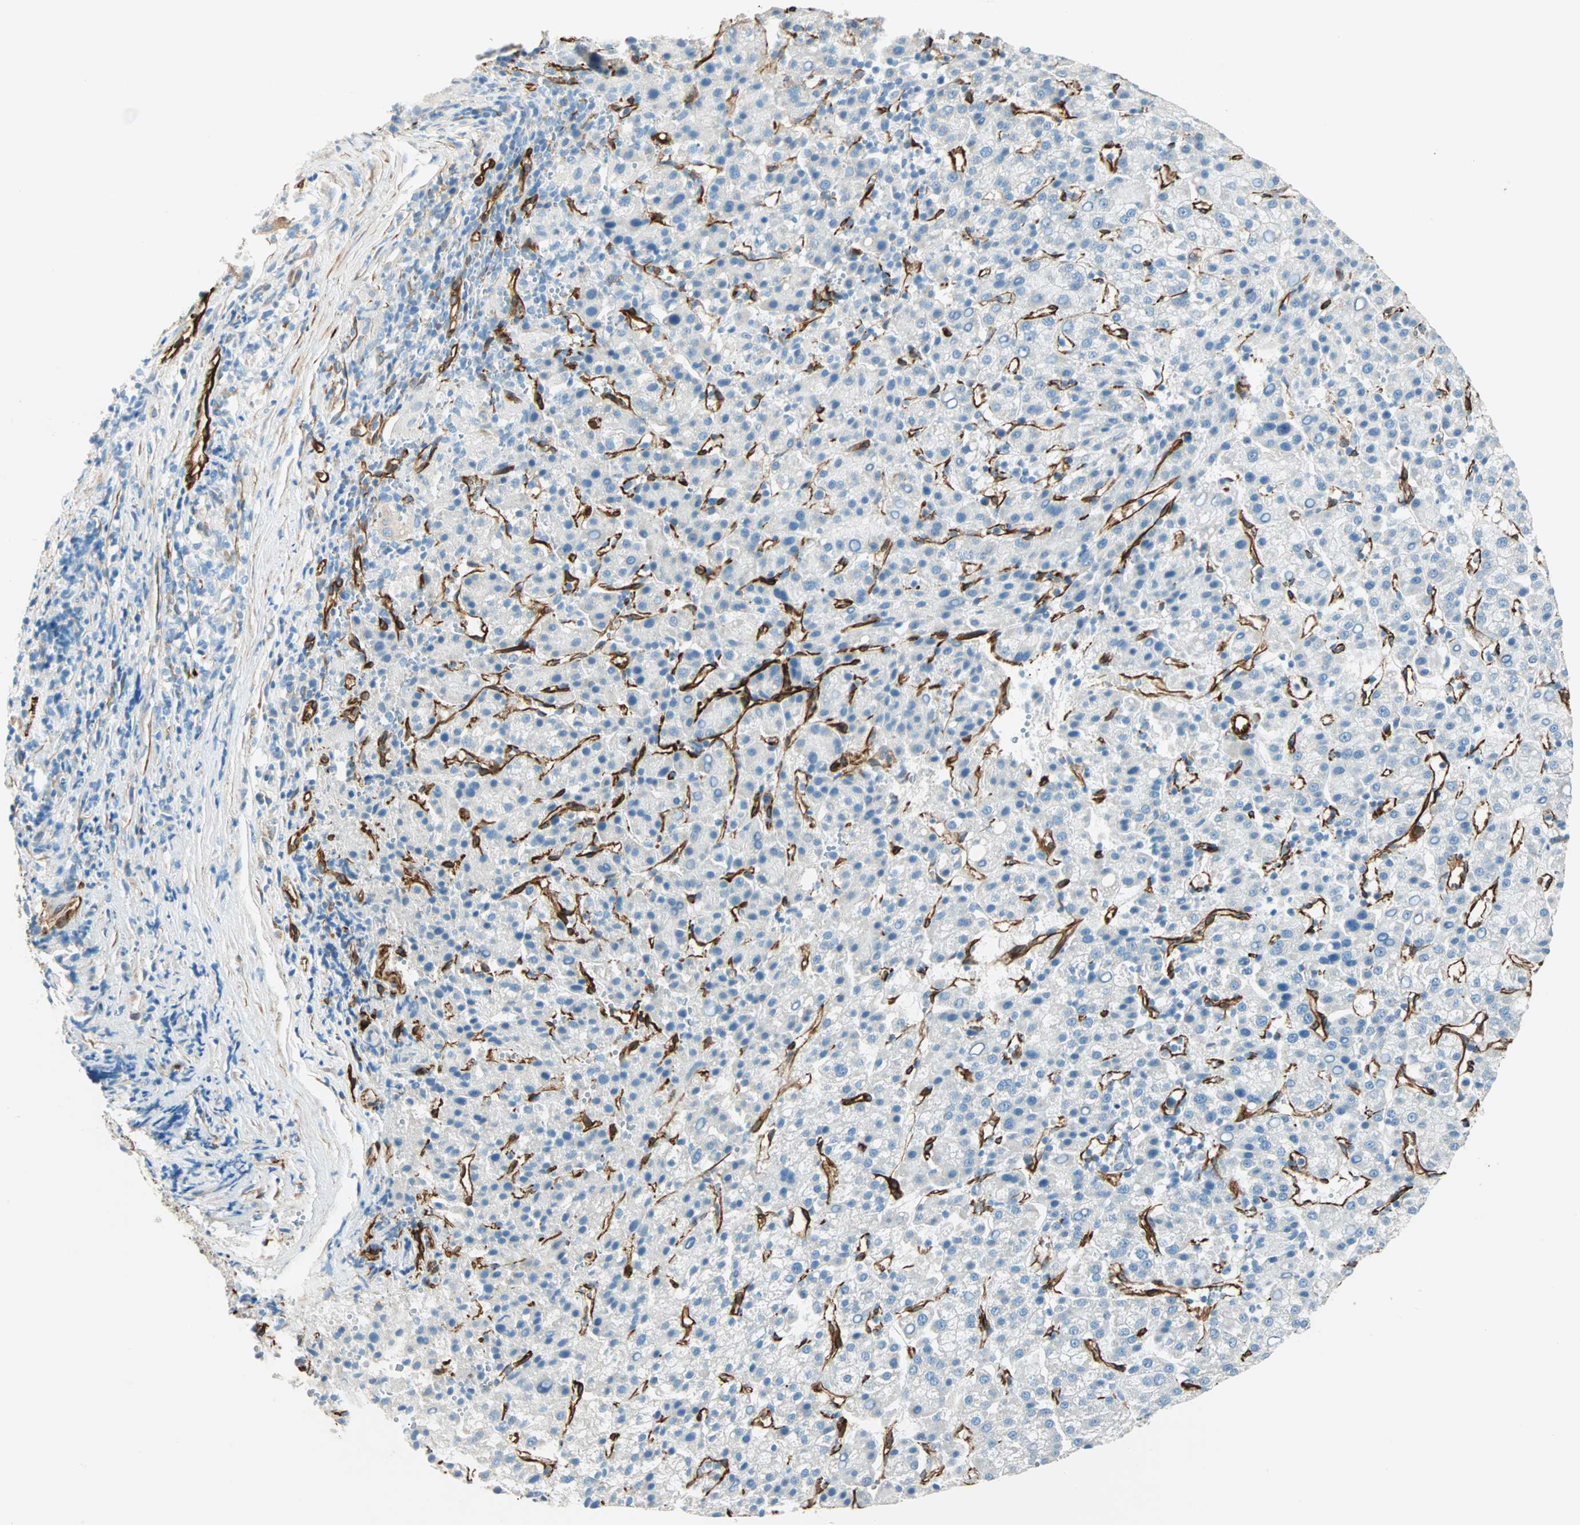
{"staining": {"intensity": "negative", "quantity": "none", "location": "none"}, "tissue": "liver cancer", "cell_type": "Tumor cells", "image_type": "cancer", "snomed": [{"axis": "morphology", "description": "Carcinoma, Hepatocellular, NOS"}, {"axis": "topography", "description": "Liver"}], "caption": "There is no significant positivity in tumor cells of liver cancer (hepatocellular carcinoma). (Brightfield microscopy of DAB (3,3'-diaminobenzidine) immunohistochemistry at high magnification).", "gene": "NES", "patient": {"sex": "female", "age": 58}}